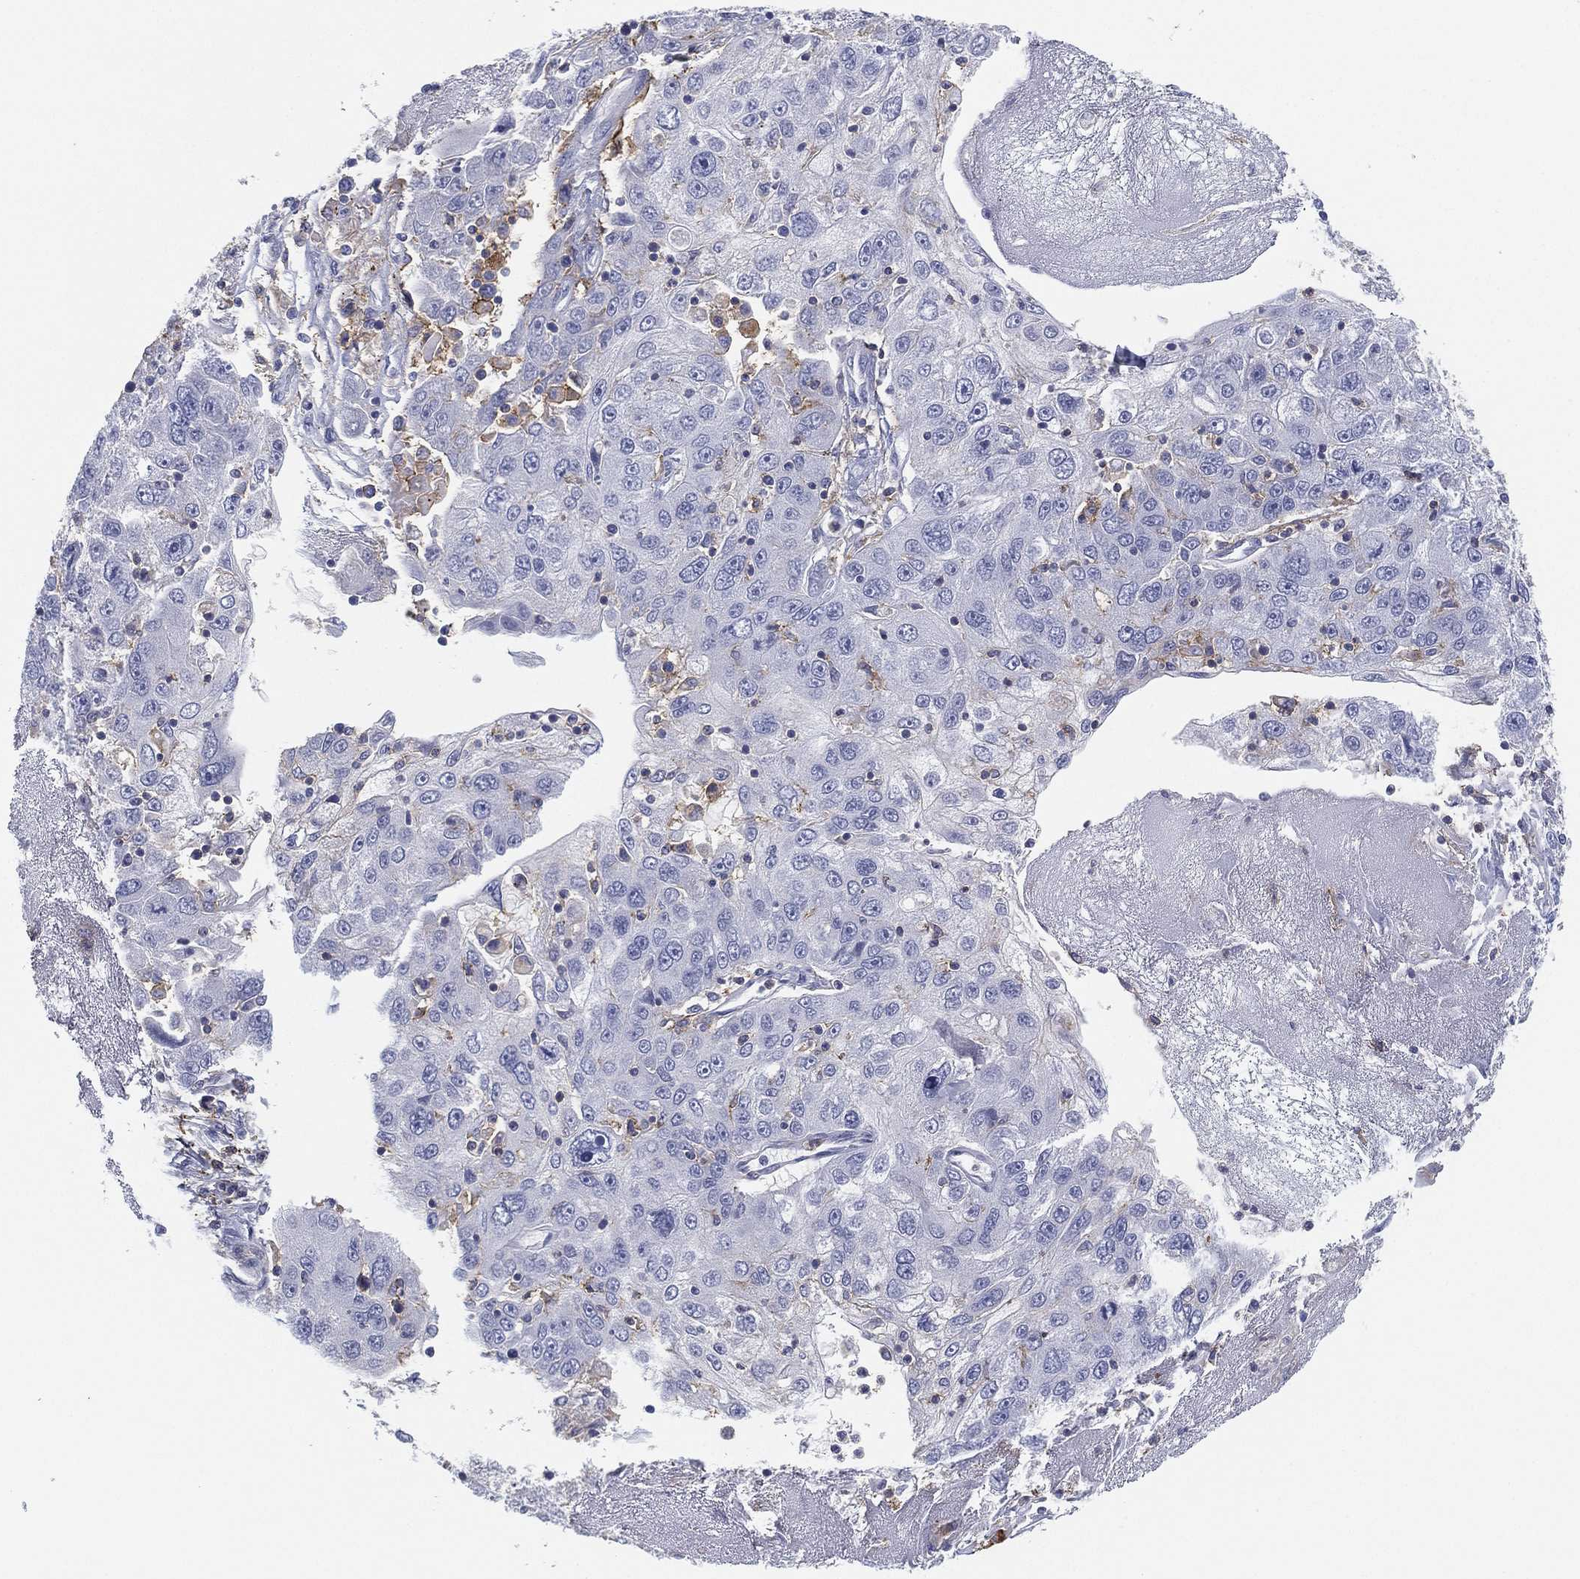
{"staining": {"intensity": "negative", "quantity": "none", "location": "none"}, "tissue": "stomach cancer", "cell_type": "Tumor cells", "image_type": "cancer", "snomed": [{"axis": "morphology", "description": "Adenocarcinoma, NOS"}, {"axis": "topography", "description": "Stomach"}], "caption": "Tumor cells show no significant protein expression in adenocarcinoma (stomach).", "gene": "SELPLG", "patient": {"sex": "male", "age": 56}}